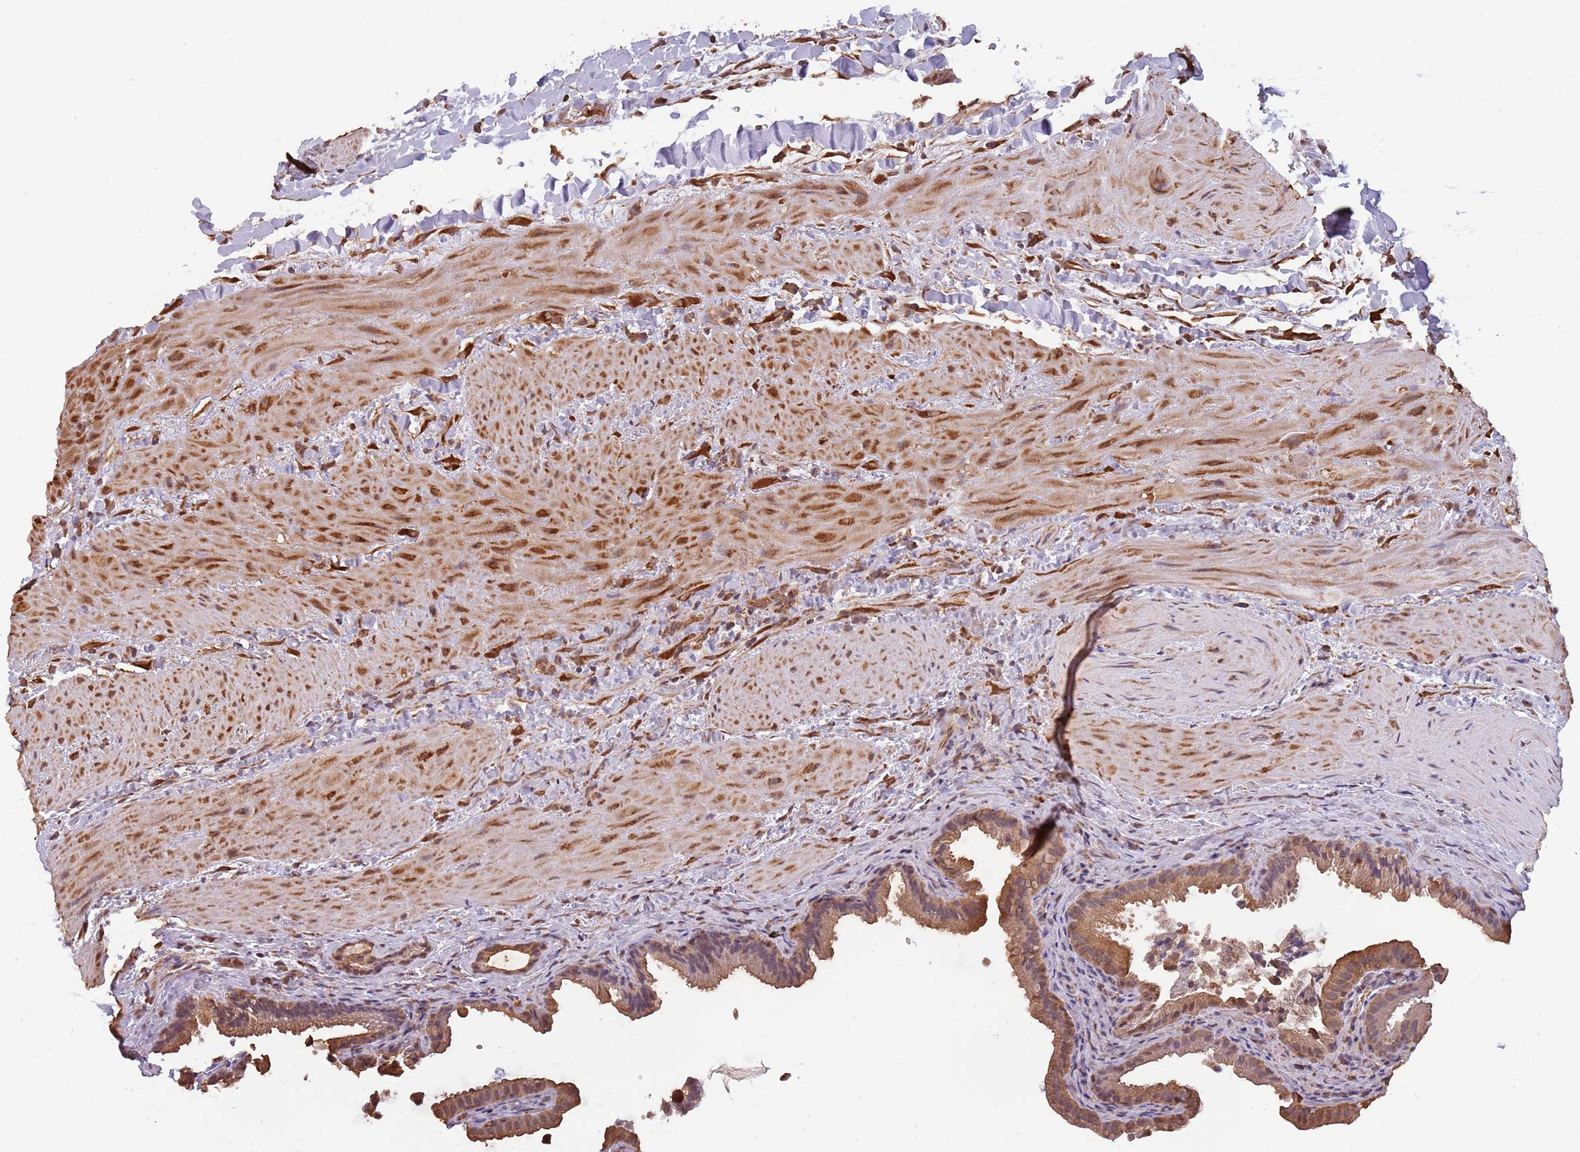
{"staining": {"intensity": "strong", "quantity": ">75%", "location": "cytoplasmic/membranous"}, "tissue": "gallbladder", "cell_type": "Glandular cells", "image_type": "normal", "snomed": [{"axis": "morphology", "description": "Normal tissue, NOS"}, {"axis": "topography", "description": "Gallbladder"}], "caption": "Gallbladder stained with immunohistochemistry demonstrates strong cytoplasmic/membranous staining in about >75% of glandular cells. Nuclei are stained in blue.", "gene": "COG4", "patient": {"sex": "male", "age": 24}}